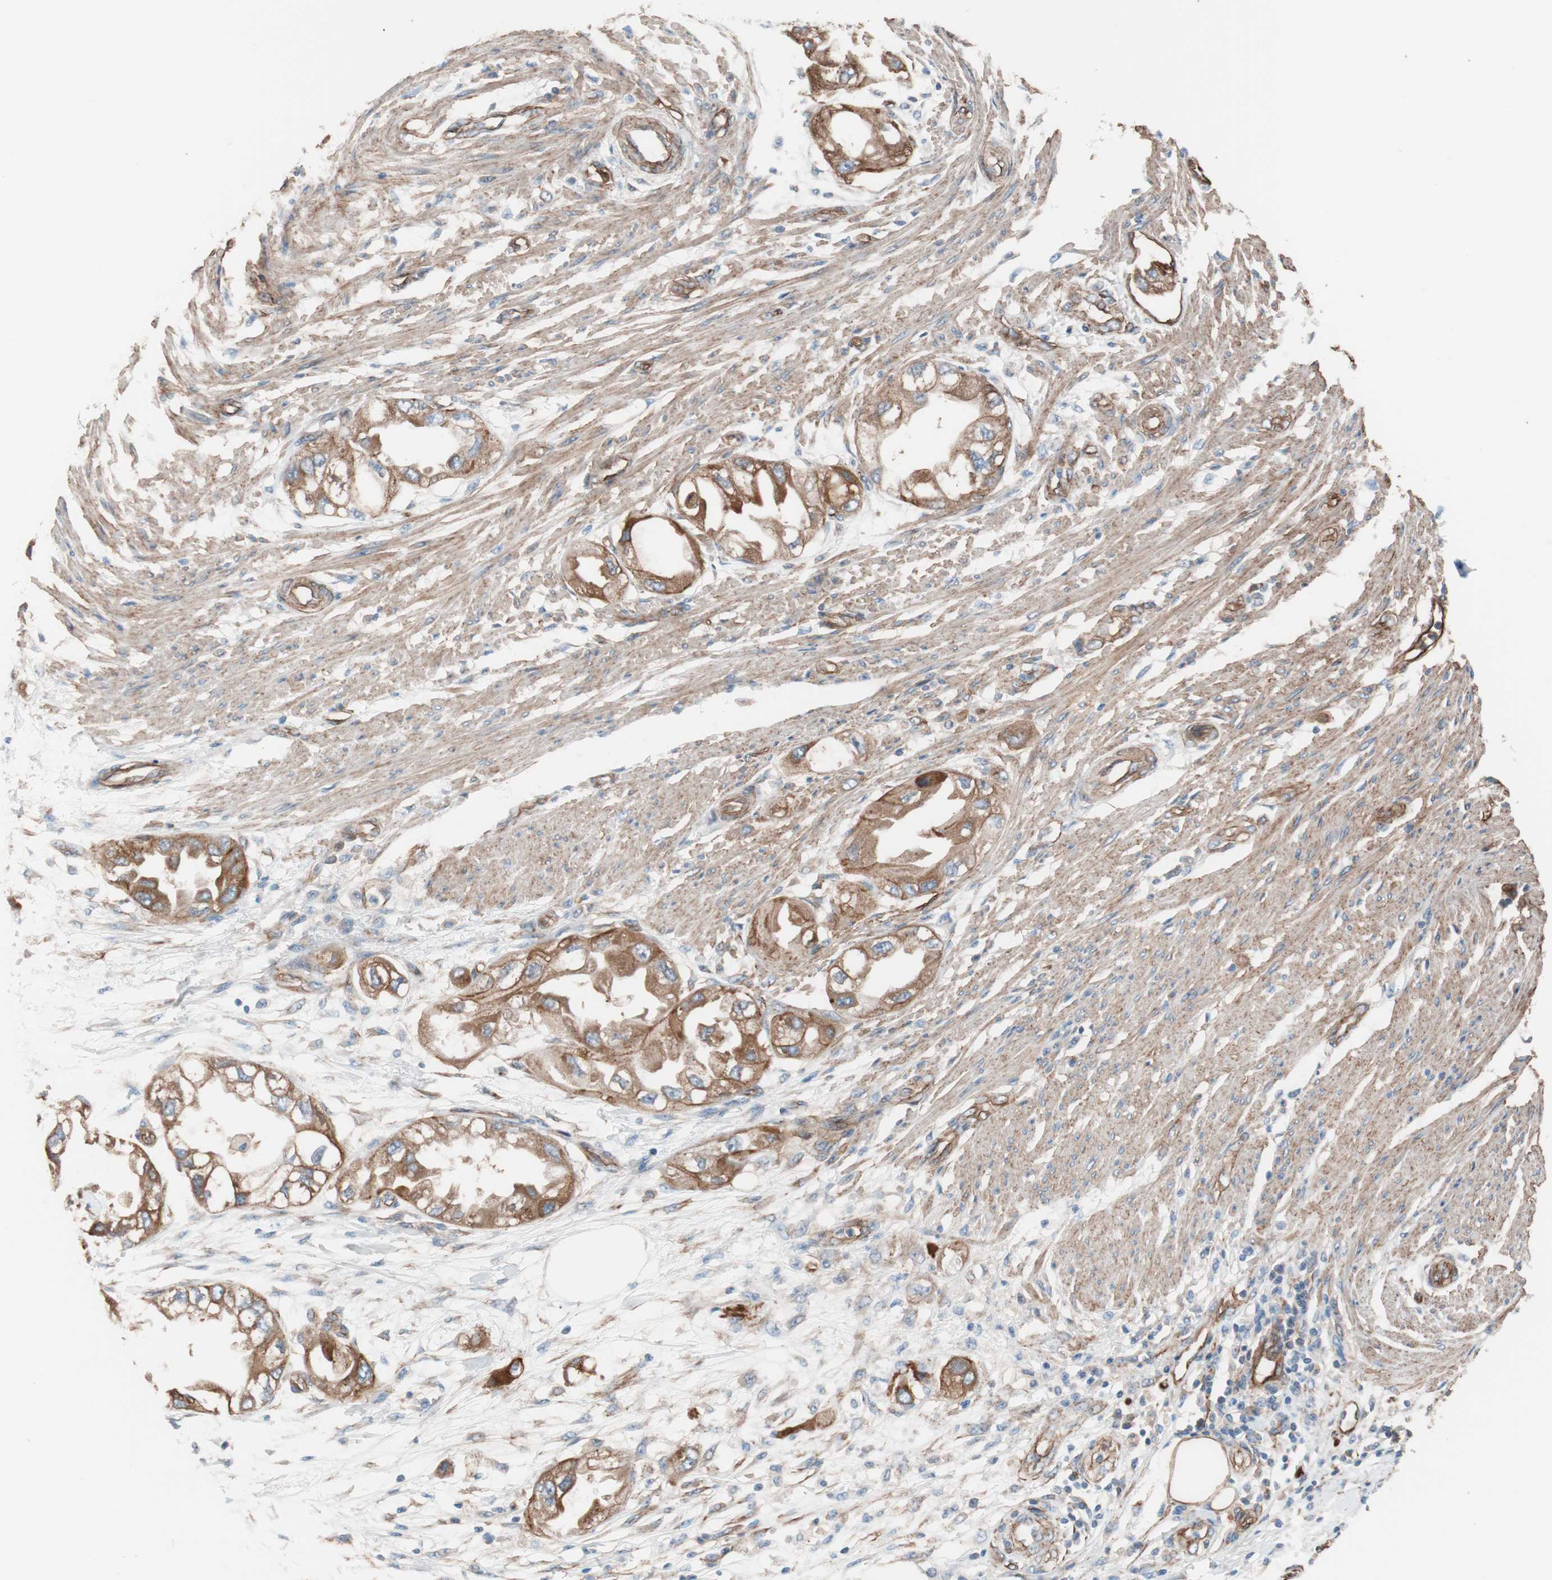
{"staining": {"intensity": "strong", "quantity": ">75%", "location": "cytoplasmic/membranous"}, "tissue": "endometrial cancer", "cell_type": "Tumor cells", "image_type": "cancer", "snomed": [{"axis": "morphology", "description": "Adenocarcinoma, NOS"}, {"axis": "topography", "description": "Endometrium"}], "caption": "Immunohistochemical staining of human adenocarcinoma (endometrial) demonstrates high levels of strong cytoplasmic/membranous positivity in about >75% of tumor cells. The staining is performed using DAB (3,3'-diaminobenzidine) brown chromogen to label protein expression. The nuclei are counter-stained blue using hematoxylin.", "gene": "SPINT1", "patient": {"sex": "female", "age": 67}}